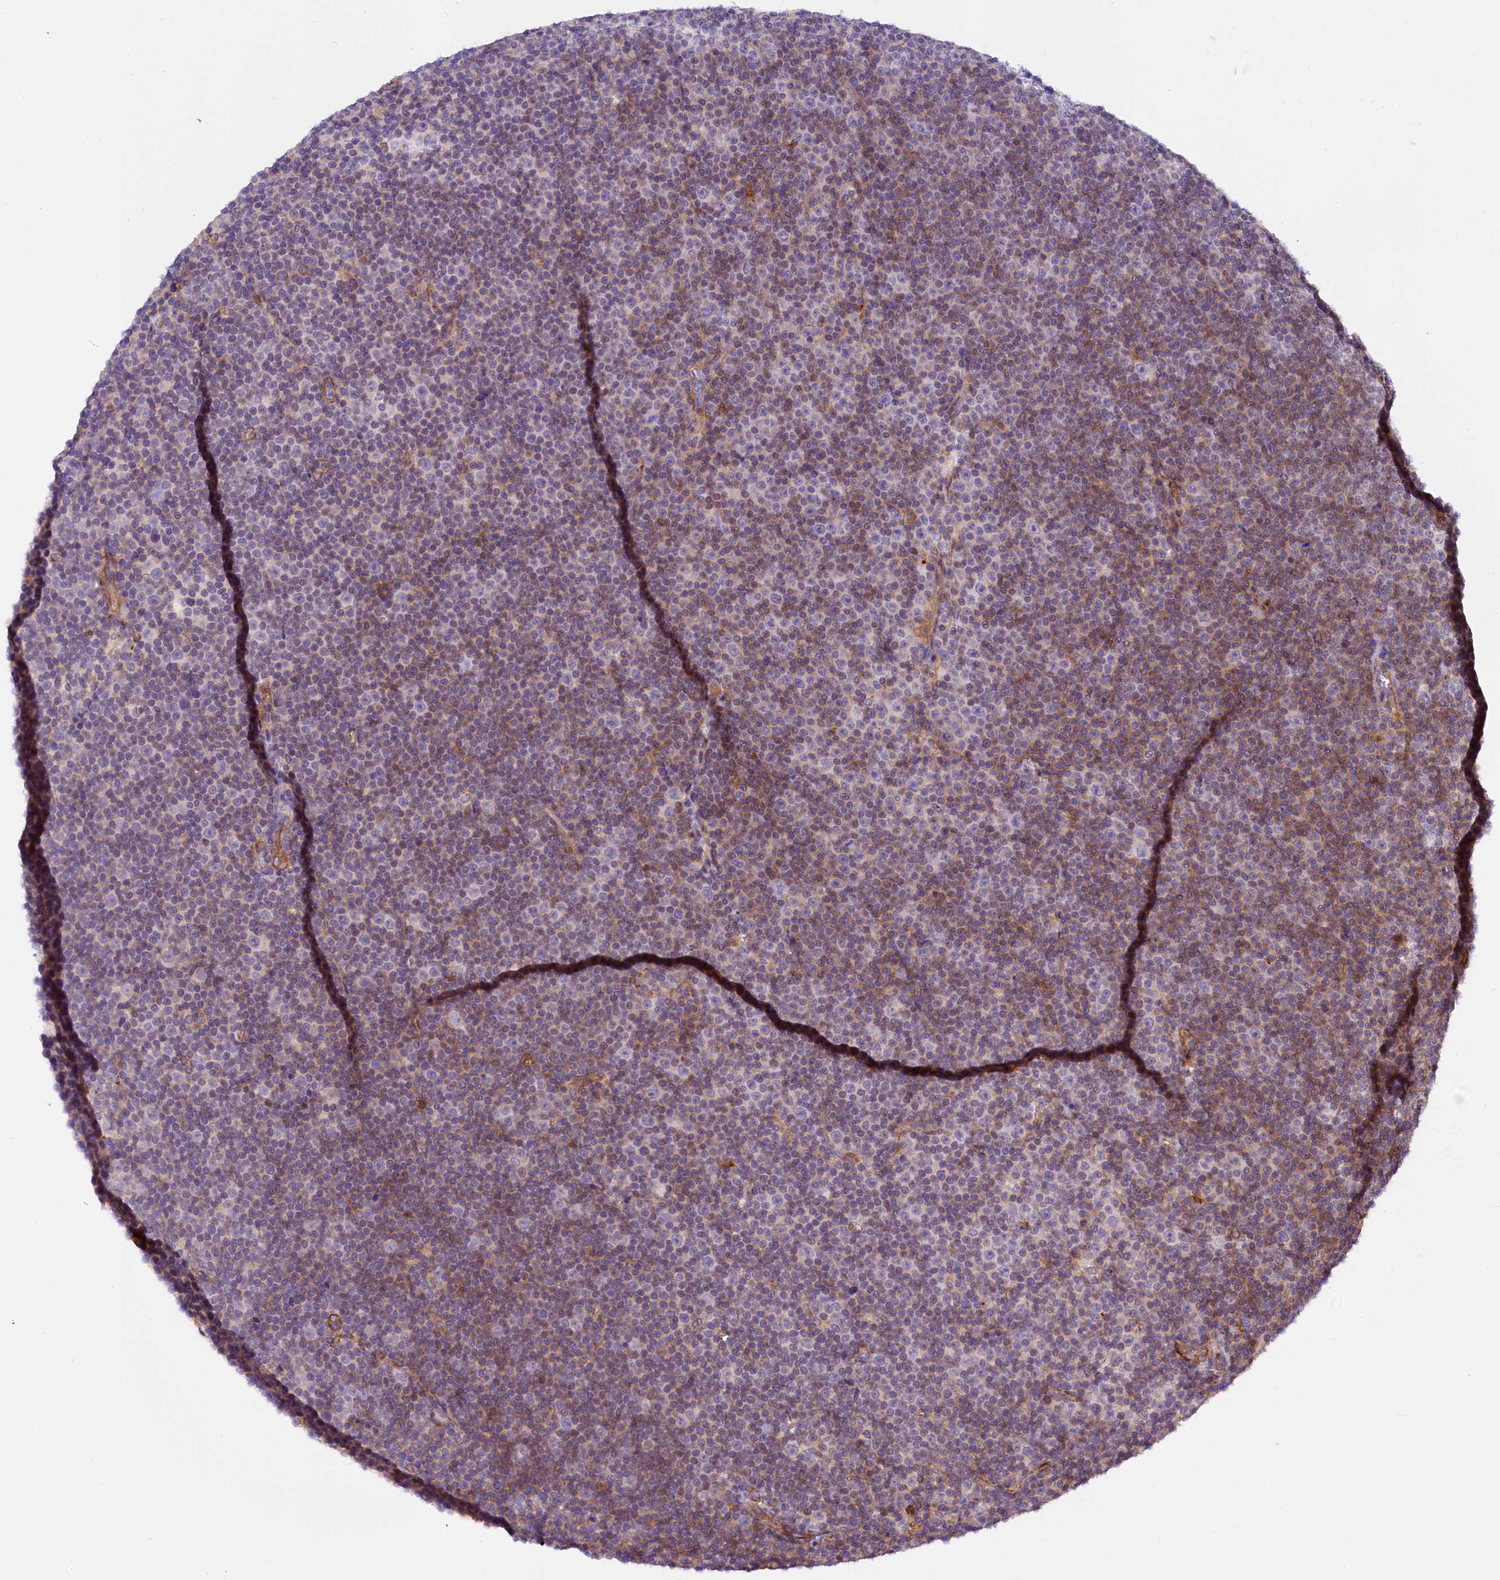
{"staining": {"intensity": "weak", "quantity": "25%-75%", "location": "cytoplasmic/membranous"}, "tissue": "lymphoma", "cell_type": "Tumor cells", "image_type": "cancer", "snomed": [{"axis": "morphology", "description": "Malignant lymphoma, non-Hodgkin's type, Low grade"}, {"axis": "topography", "description": "Lymph node"}], "caption": "Tumor cells reveal weak cytoplasmic/membranous staining in approximately 25%-75% of cells in low-grade malignant lymphoma, non-Hodgkin's type.", "gene": "MED20", "patient": {"sex": "female", "age": 67}}